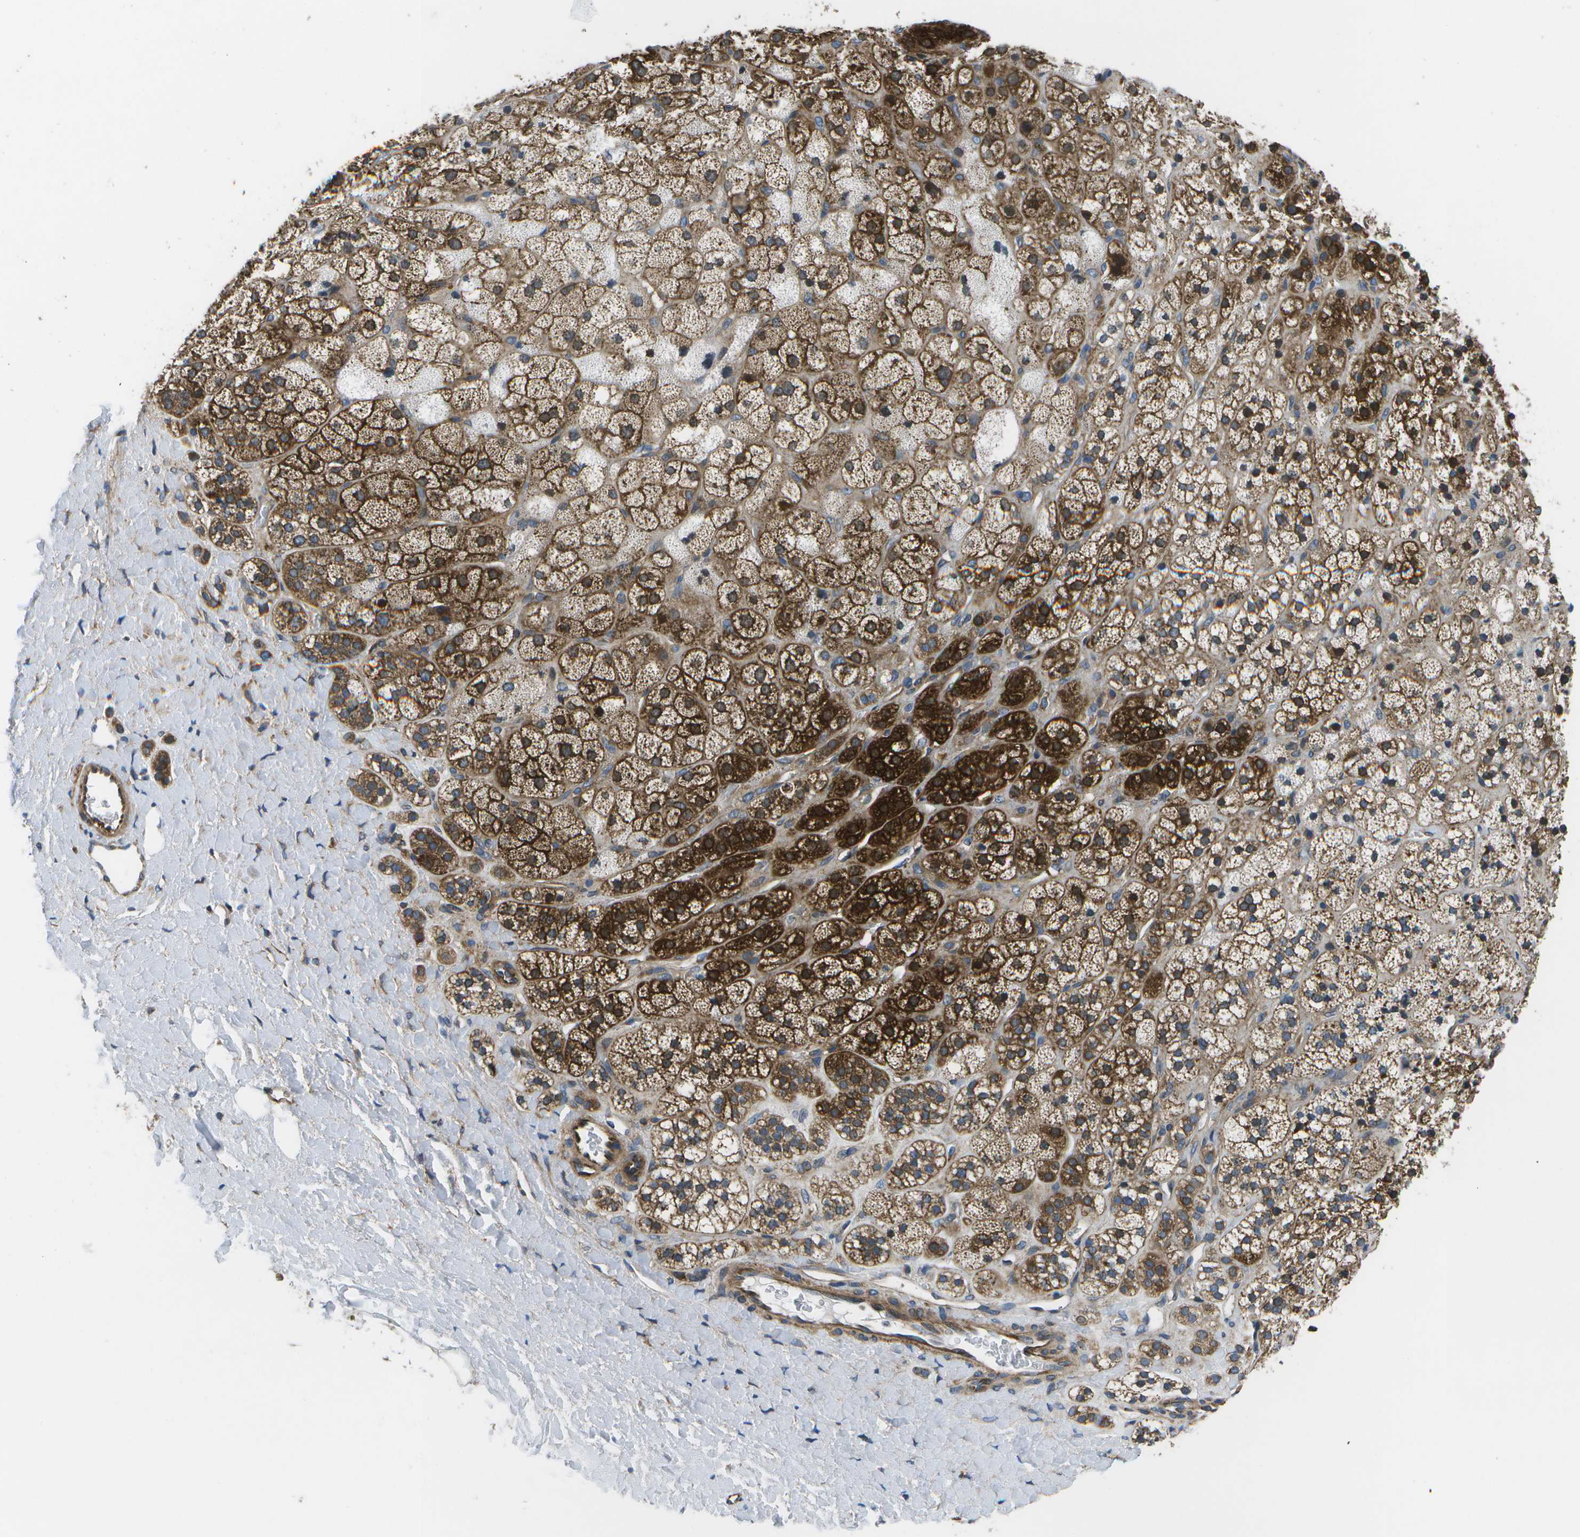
{"staining": {"intensity": "strong", "quantity": ">75%", "location": "cytoplasmic/membranous"}, "tissue": "adrenal gland", "cell_type": "Glandular cells", "image_type": "normal", "snomed": [{"axis": "morphology", "description": "Normal tissue, NOS"}, {"axis": "topography", "description": "Adrenal gland"}], "caption": "Immunohistochemical staining of benign human adrenal gland shows high levels of strong cytoplasmic/membranous expression in about >75% of glandular cells.", "gene": "MVK", "patient": {"sex": "male", "age": 56}}